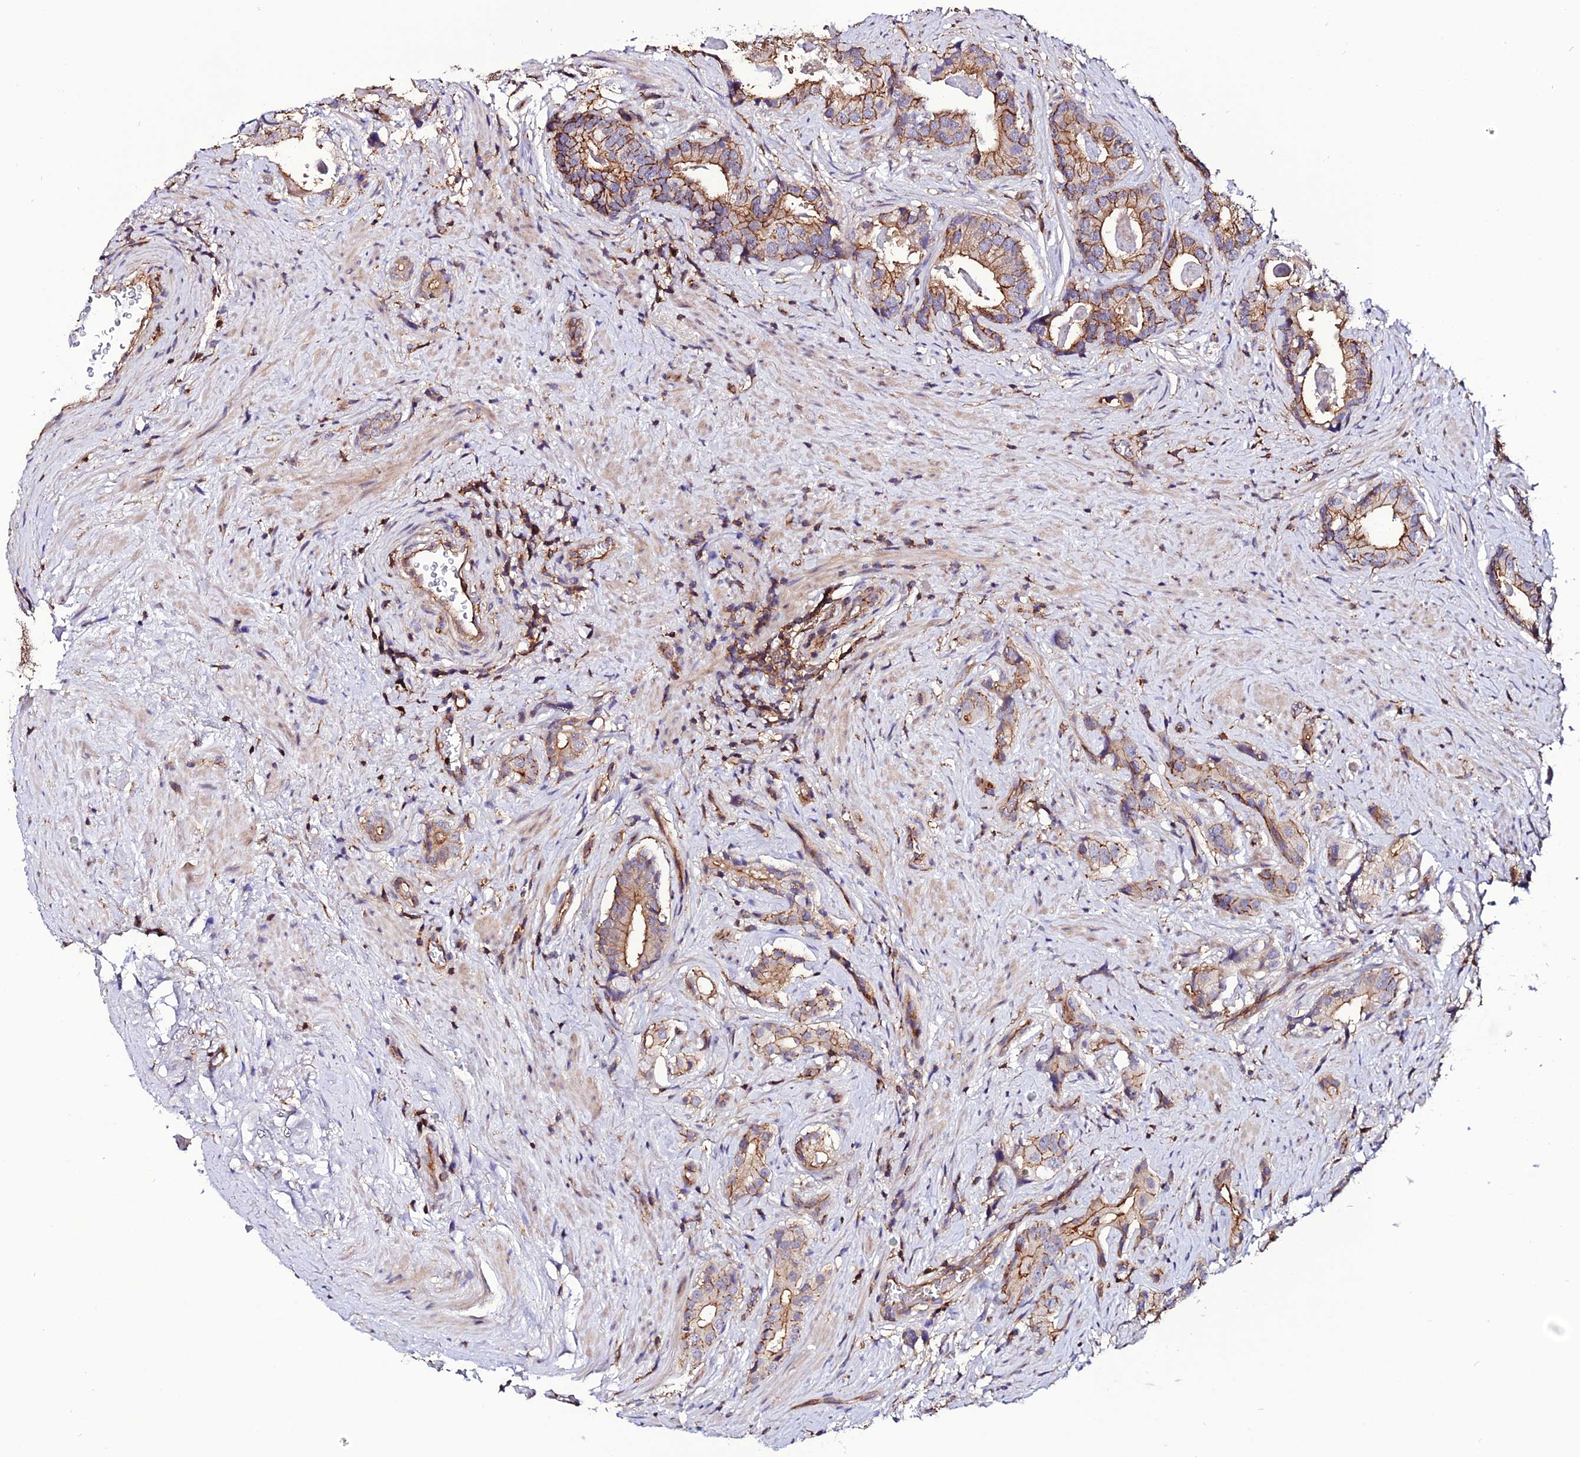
{"staining": {"intensity": "moderate", "quantity": ">75%", "location": "cytoplasmic/membranous"}, "tissue": "prostate cancer", "cell_type": "Tumor cells", "image_type": "cancer", "snomed": [{"axis": "morphology", "description": "Adenocarcinoma, Low grade"}, {"axis": "topography", "description": "Prostate"}], "caption": "Immunohistochemistry photomicrograph of neoplastic tissue: low-grade adenocarcinoma (prostate) stained using IHC exhibits medium levels of moderate protein expression localized specifically in the cytoplasmic/membranous of tumor cells, appearing as a cytoplasmic/membranous brown color.", "gene": "USP17L15", "patient": {"sex": "male", "age": 71}}